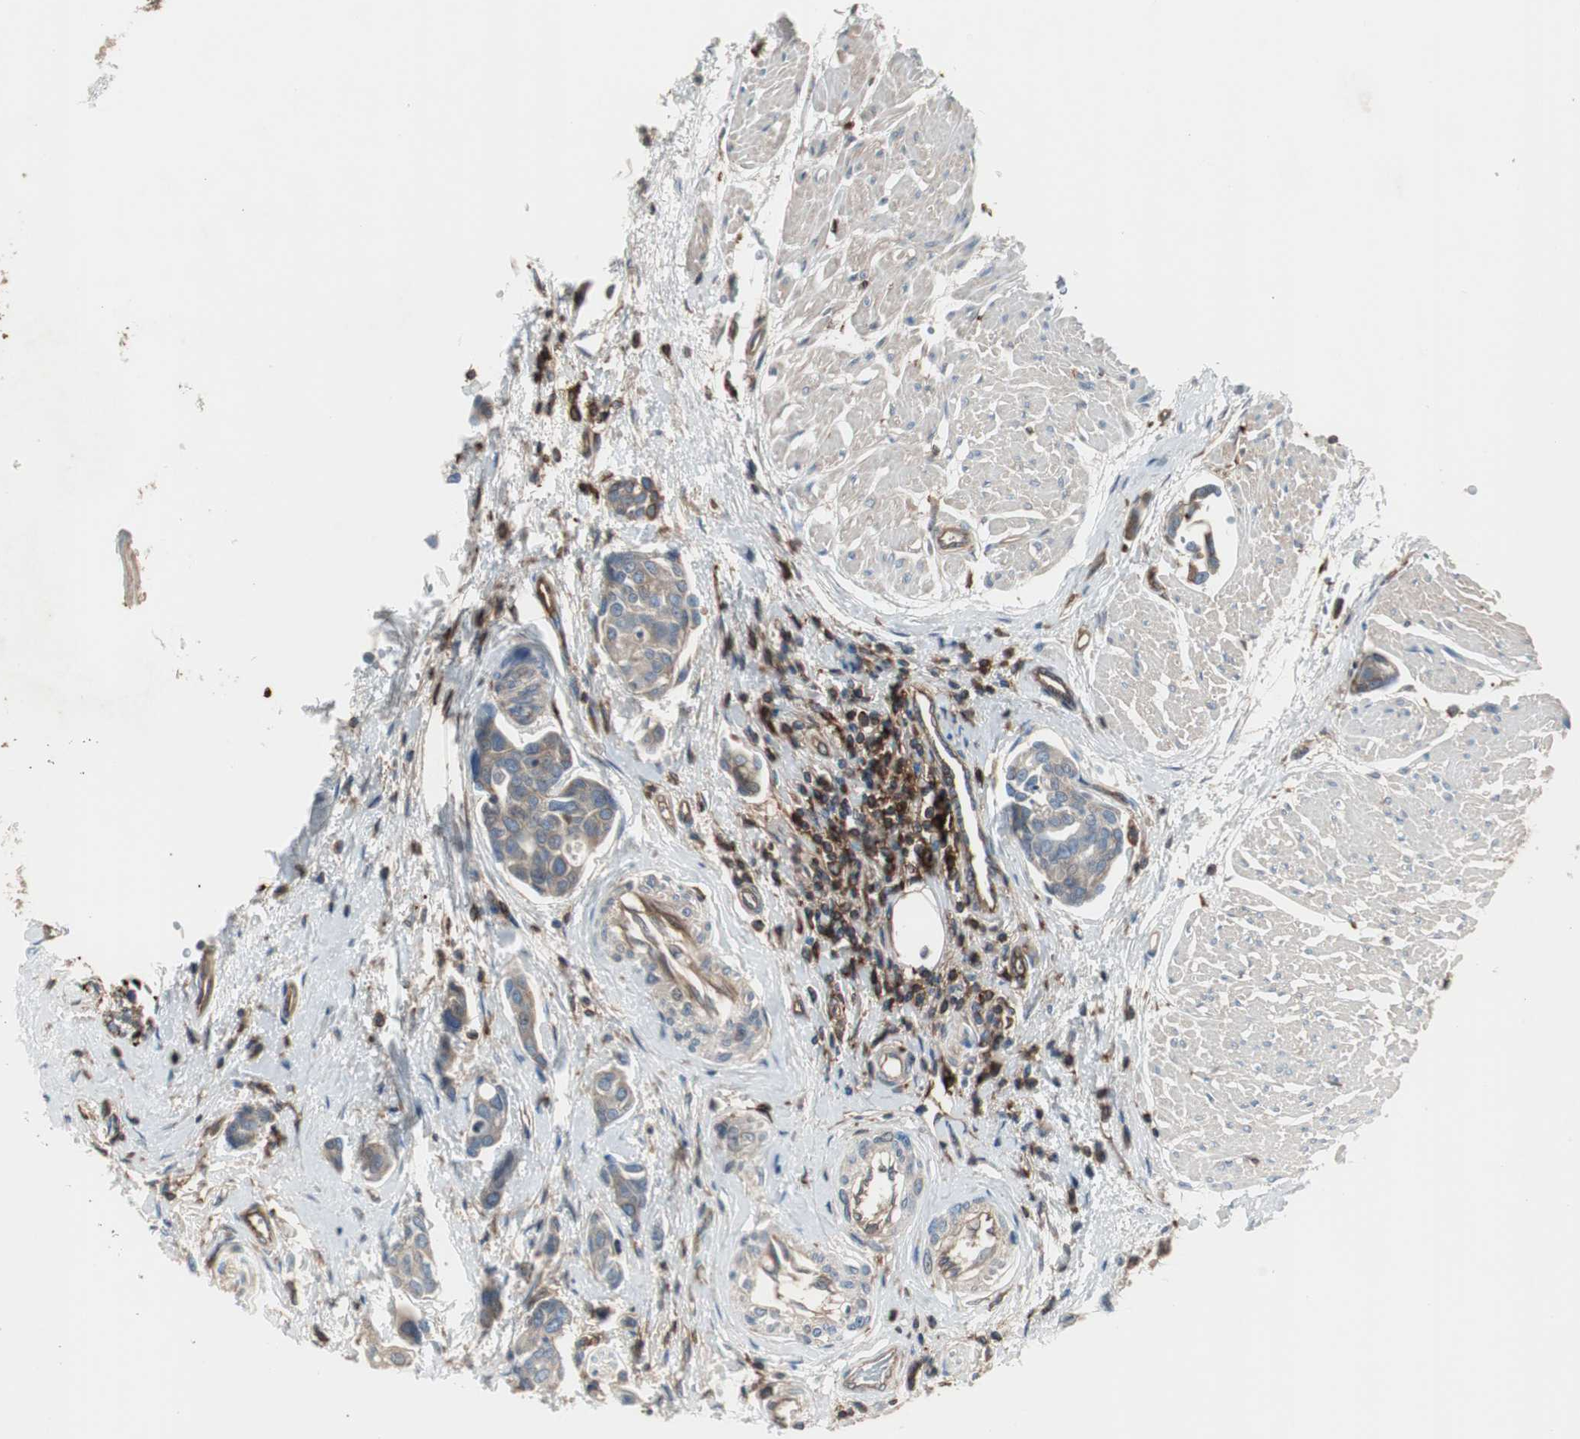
{"staining": {"intensity": "weak", "quantity": ">75%", "location": "cytoplasmic/membranous"}, "tissue": "urothelial cancer", "cell_type": "Tumor cells", "image_type": "cancer", "snomed": [{"axis": "morphology", "description": "Urothelial carcinoma, High grade"}, {"axis": "topography", "description": "Urinary bladder"}], "caption": "This is a photomicrograph of immunohistochemistry staining of urothelial cancer, which shows weak expression in the cytoplasmic/membranous of tumor cells.", "gene": "B2M", "patient": {"sex": "male", "age": 78}}